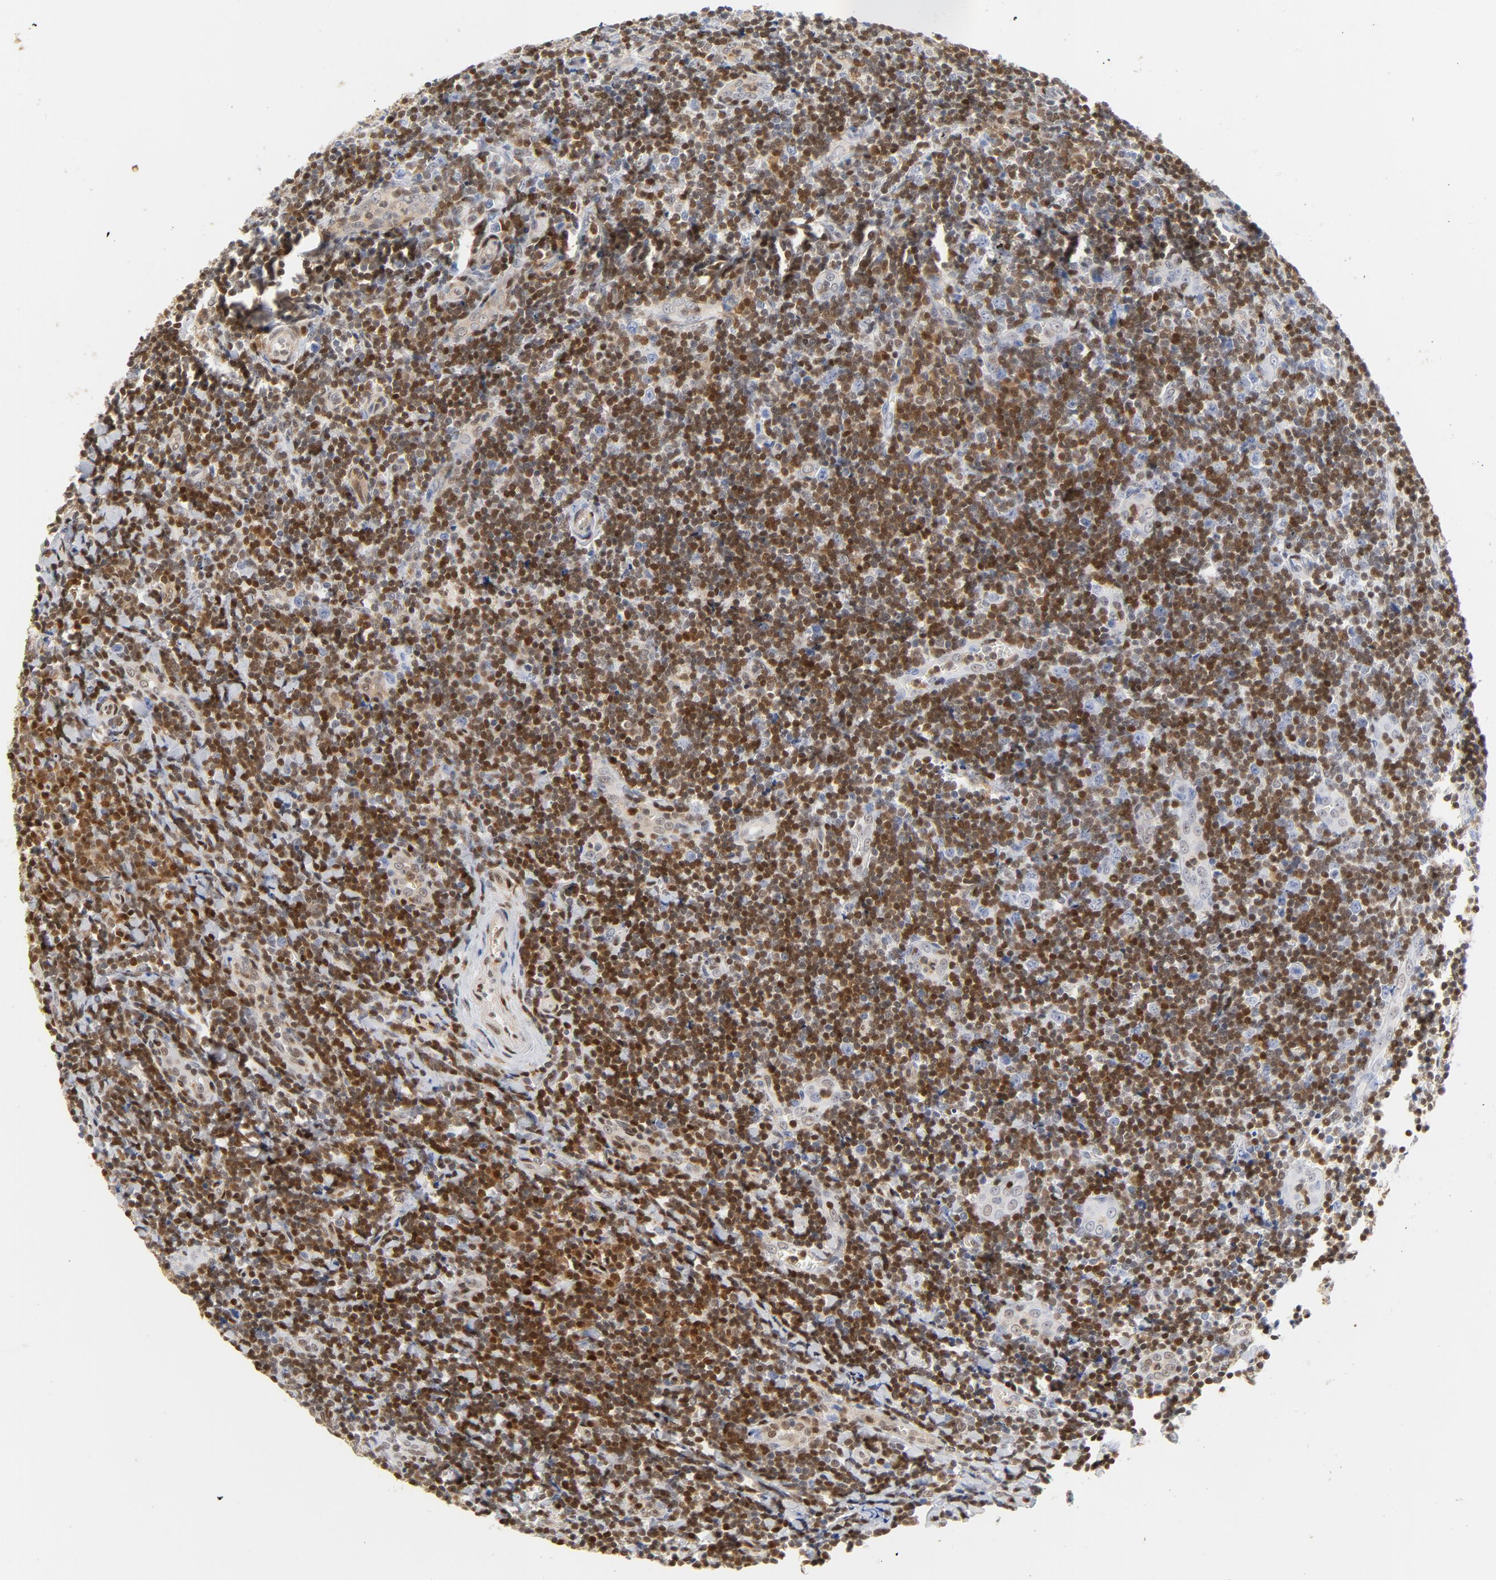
{"staining": {"intensity": "negative", "quantity": "none", "location": "none"}, "tissue": "tonsil", "cell_type": "Germinal center cells", "image_type": "normal", "snomed": [{"axis": "morphology", "description": "Normal tissue, NOS"}, {"axis": "topography", "description": "Tonsil"}], "caption": "Immunohistochemistry of normal human tonsil shows no positivity in germinal center cells. (DAB IHC visualized using brightfield microscopy, high magnification).", "gene": "CDKN1B", "patient": {"sex": "male", "age": 20}}